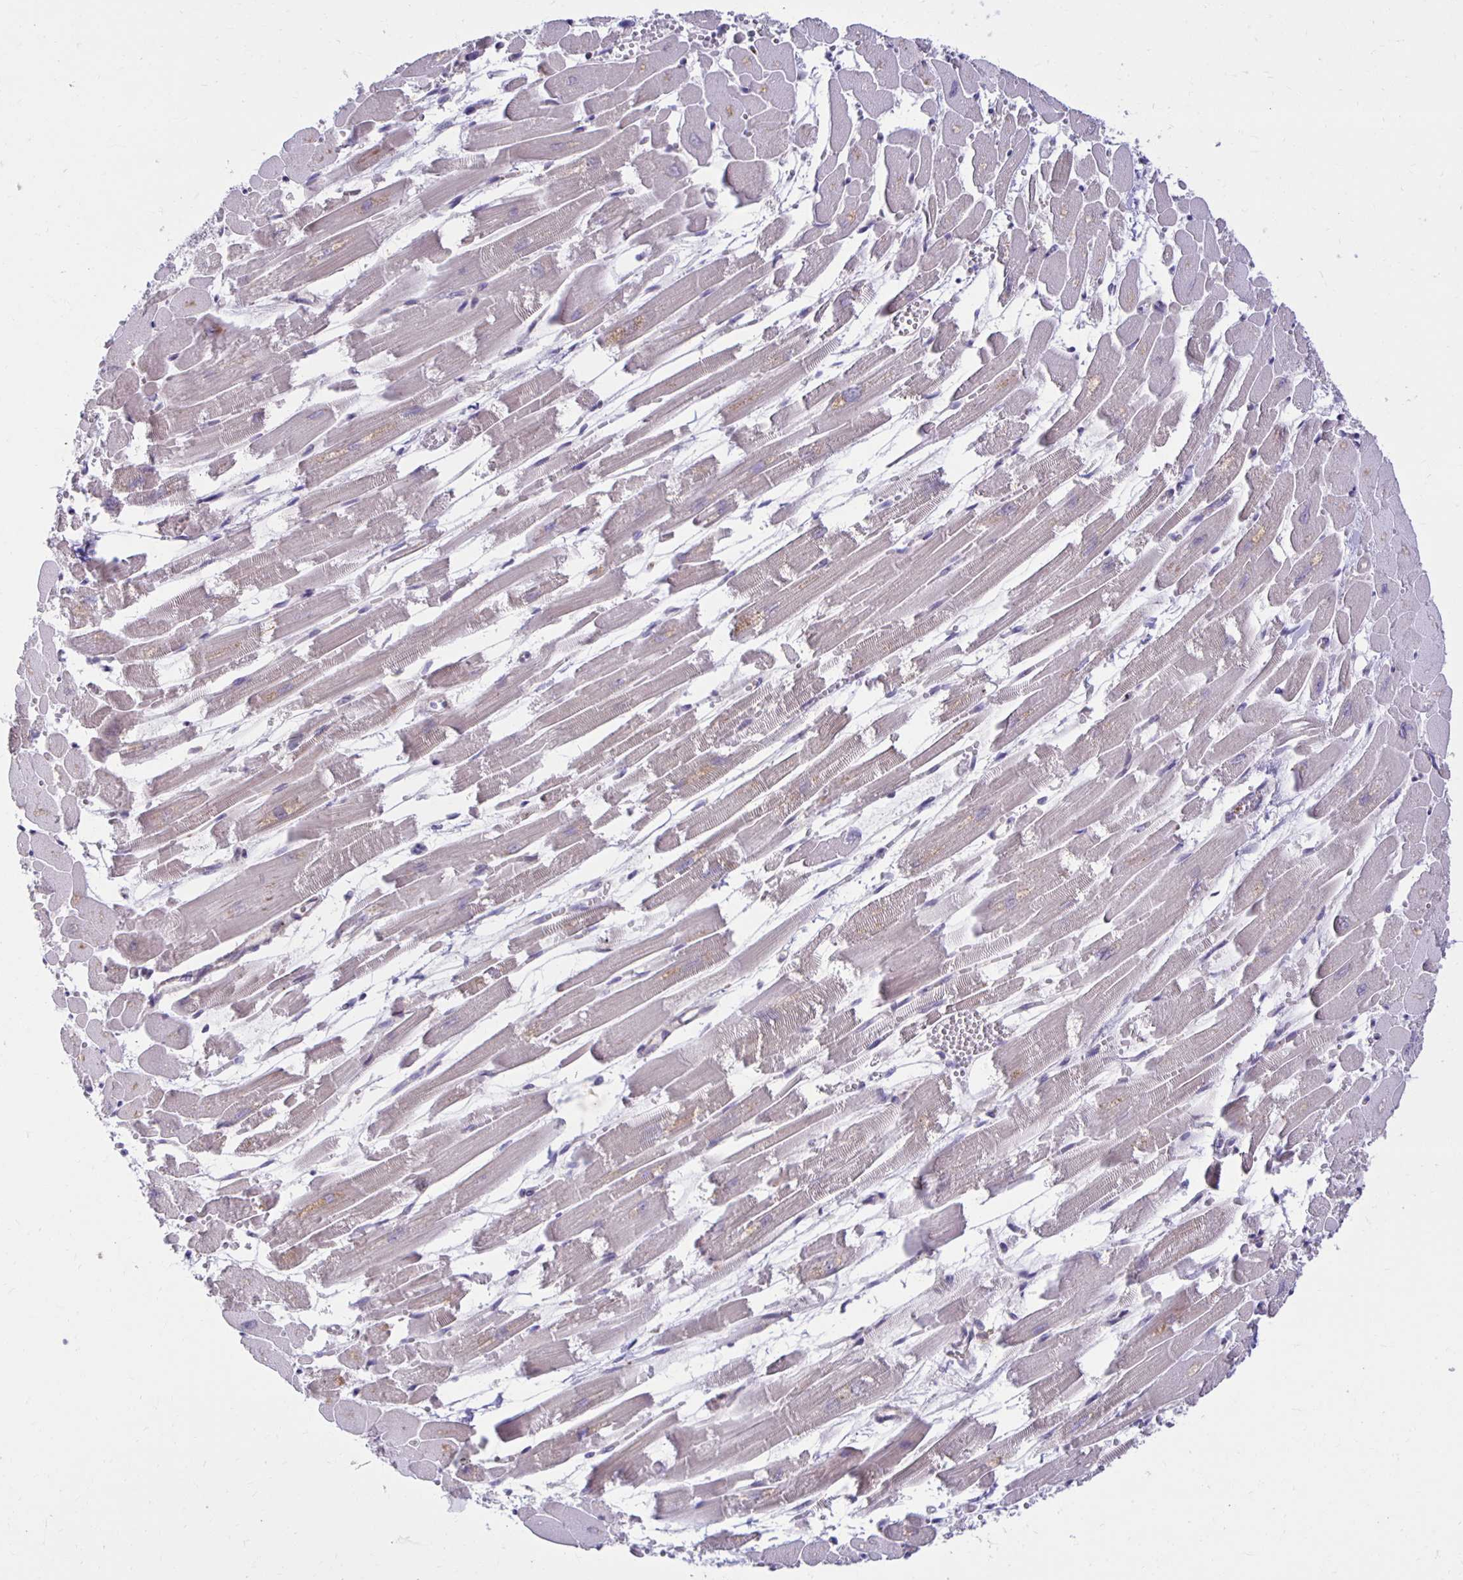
{"staining": {"intensity": "weak", "quantity": "25%-75%", "location": "cytoplasmic/membranous"}, "tissue": "heart muscle", "cell_type": "Cardiomyocytes", "image_type": "normal", "snomed": [{"axis": "morphology", "description": "Normal tissue, NOS"}, {"axis": "topography", "description": "Heart"}], "caption": "Immunohistochemistry (DAB (3,3'-diaminobenzidine)) staining of benign human heart muscle reveals weak cytoplasmic/membranous protein staining in about 25%-75% of cardiomyocytes. Nuclei are stained in blue.", "gene": "MIEN1", "patient": {"sex": "female", "age": 52}}